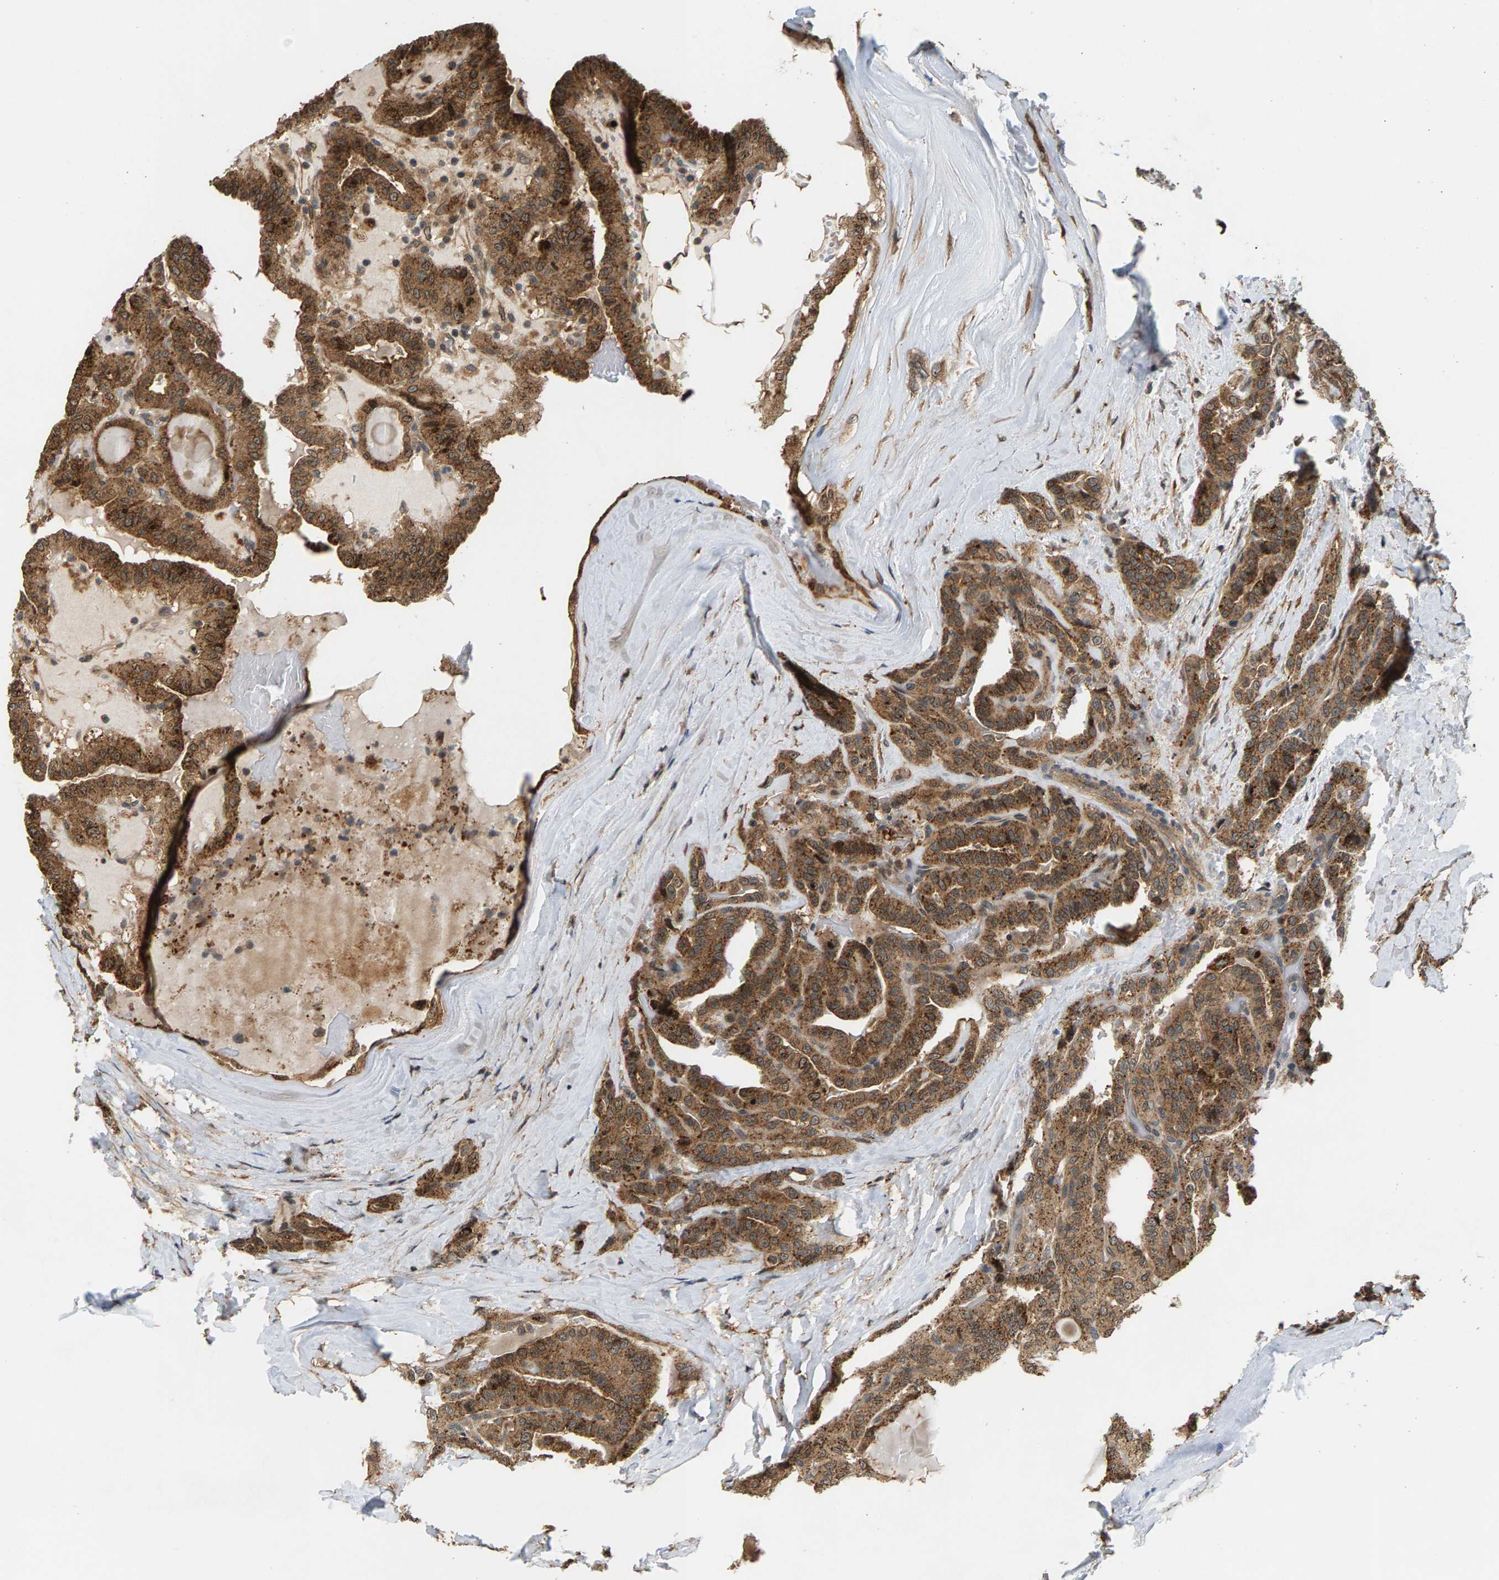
{"staining": {"intensity": "strong", "quantity": ">75%", "location": "cytoplasmic/membranous"}, "tissue": "thyroid cancer", "cell_type": "Tumor cells", "image_type": "cancer", "snomed": [{"axis": "morphology", "description": "Papillary adenocarcinoma, NOS"}, {"axis": "topography", "description": "Thyroid gland"}], "caption": "Human papillary adenocarcinoma (thyroid) stained with a brown dye exhibits strong cytoplasmic/membranous positive staining in about >75% of tumor cells.", "gene": "MAP2K5", "patient": {"sex": "male", "age": 77}}